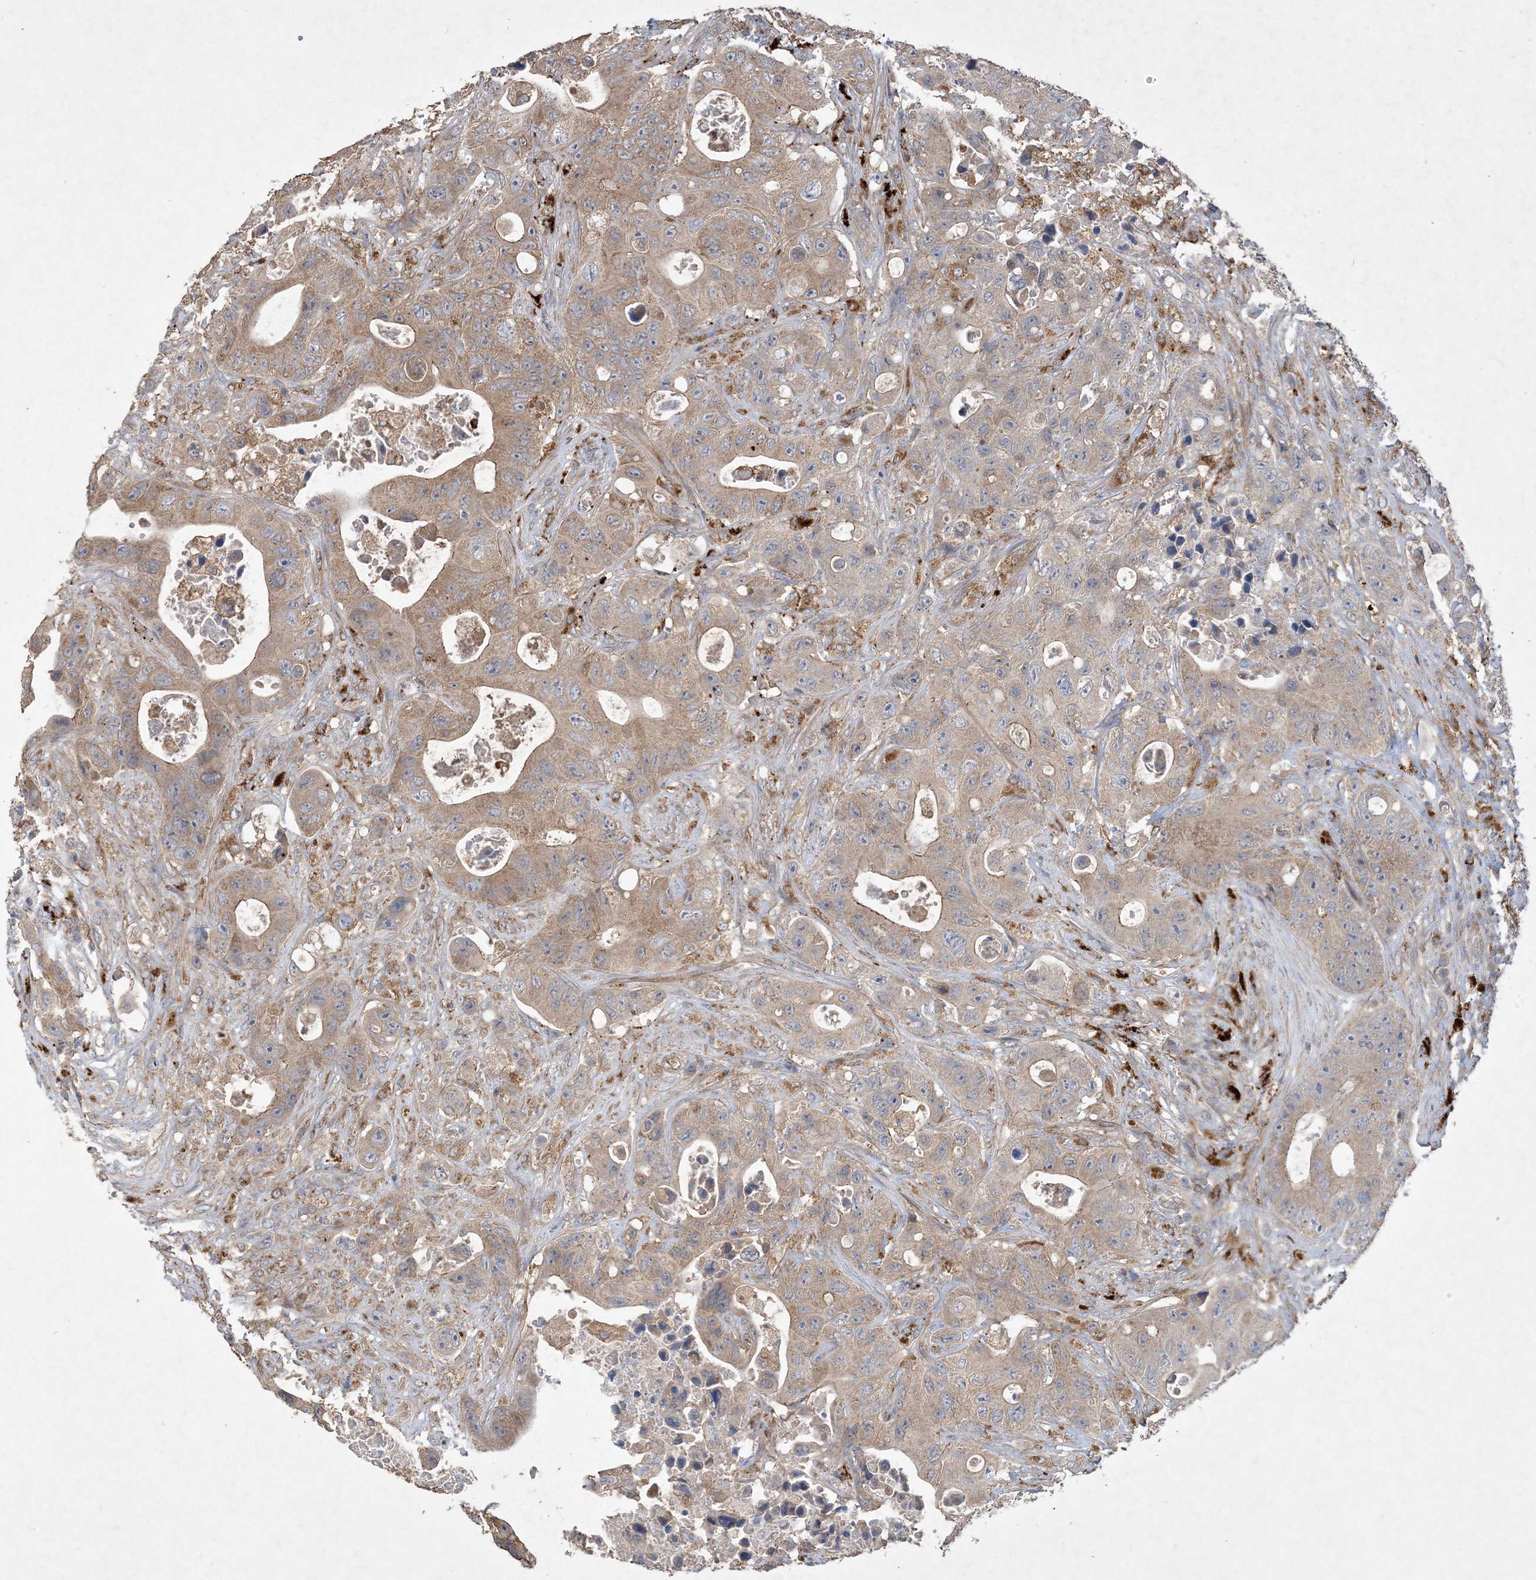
{"staining": {"intensity": "moderate", "quantity": ">75%", "location": "cytoplasmic/membranous"}, "tissue": "colorectal cancer", "cell_type": "Tumor cells", "image_type": "cancer", "snomed": [{"axis": "morphology", "description": "Adenocarcinoma, NOS"}, {"axis": "topography", "description": "Colon"}], "caption": "This is an image of immunohistochemistry staining of colorectal adenocarcinoma, which shows moderate positivity in the cytoplasmic/membranous of tumor cells.", "gene": "MASP2", "patient": {"sex": "female", "age": 46}}